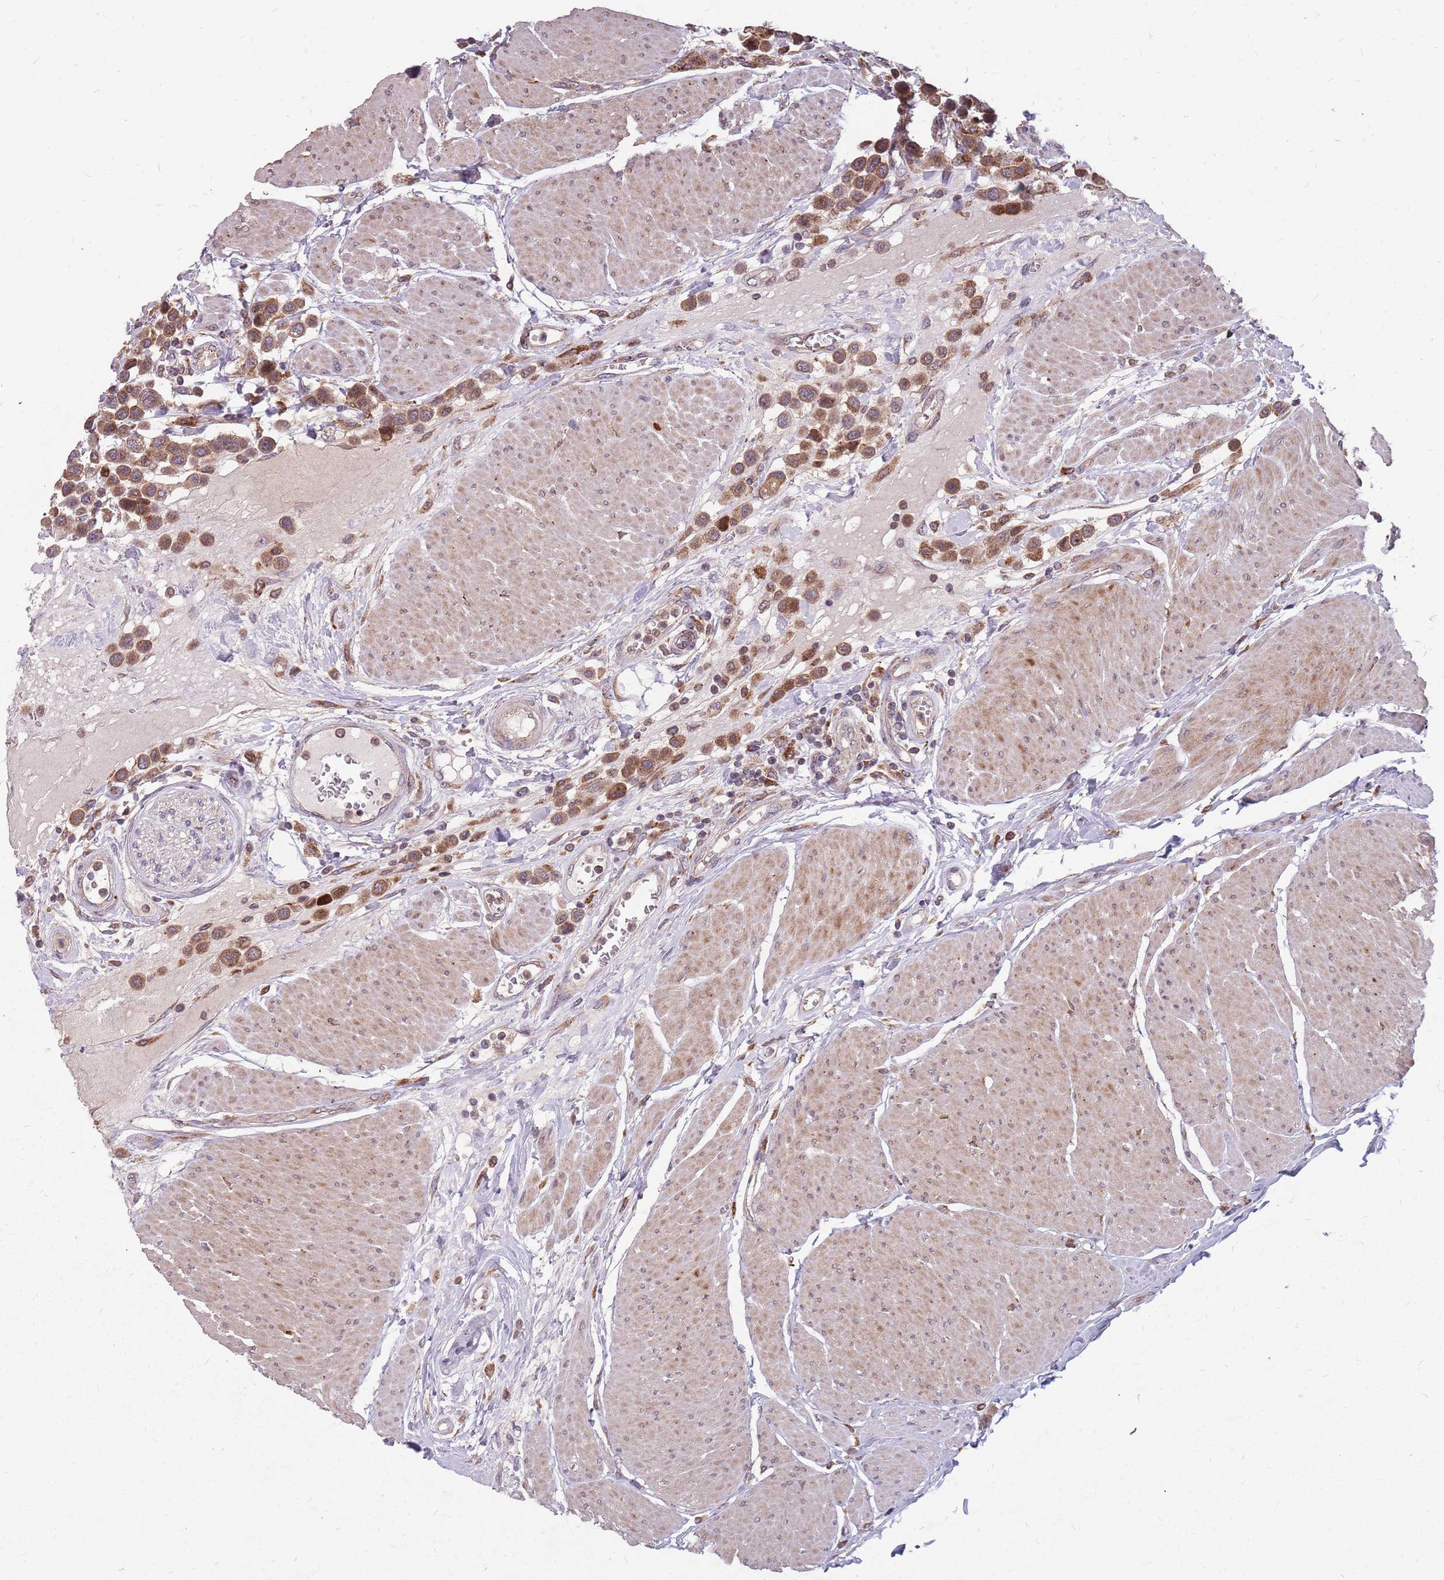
{"staining": {"intensity": "moderate", "quantity": ">75%", "location": "cytoplasmic/membranous"}, "tissue": "urothelial cancer", "cell_type": "Tumor cells", "image_type": "cancer", "snomed": [{"axis": "morphology", "description": "Urothelial carcinoma, High grade"}, {"axis": "topography", "description": "Urinary bladder"}], "caption": "A high-resolution histopathology image shows immunohistochemistry (IHC) staining of urothelial cancer, which demonstrates moderate cytoplasmic/membranous expression in about >75% of tumor cells.", "gene": "NME4", "patient": {"sex": "male", "age": 50}}